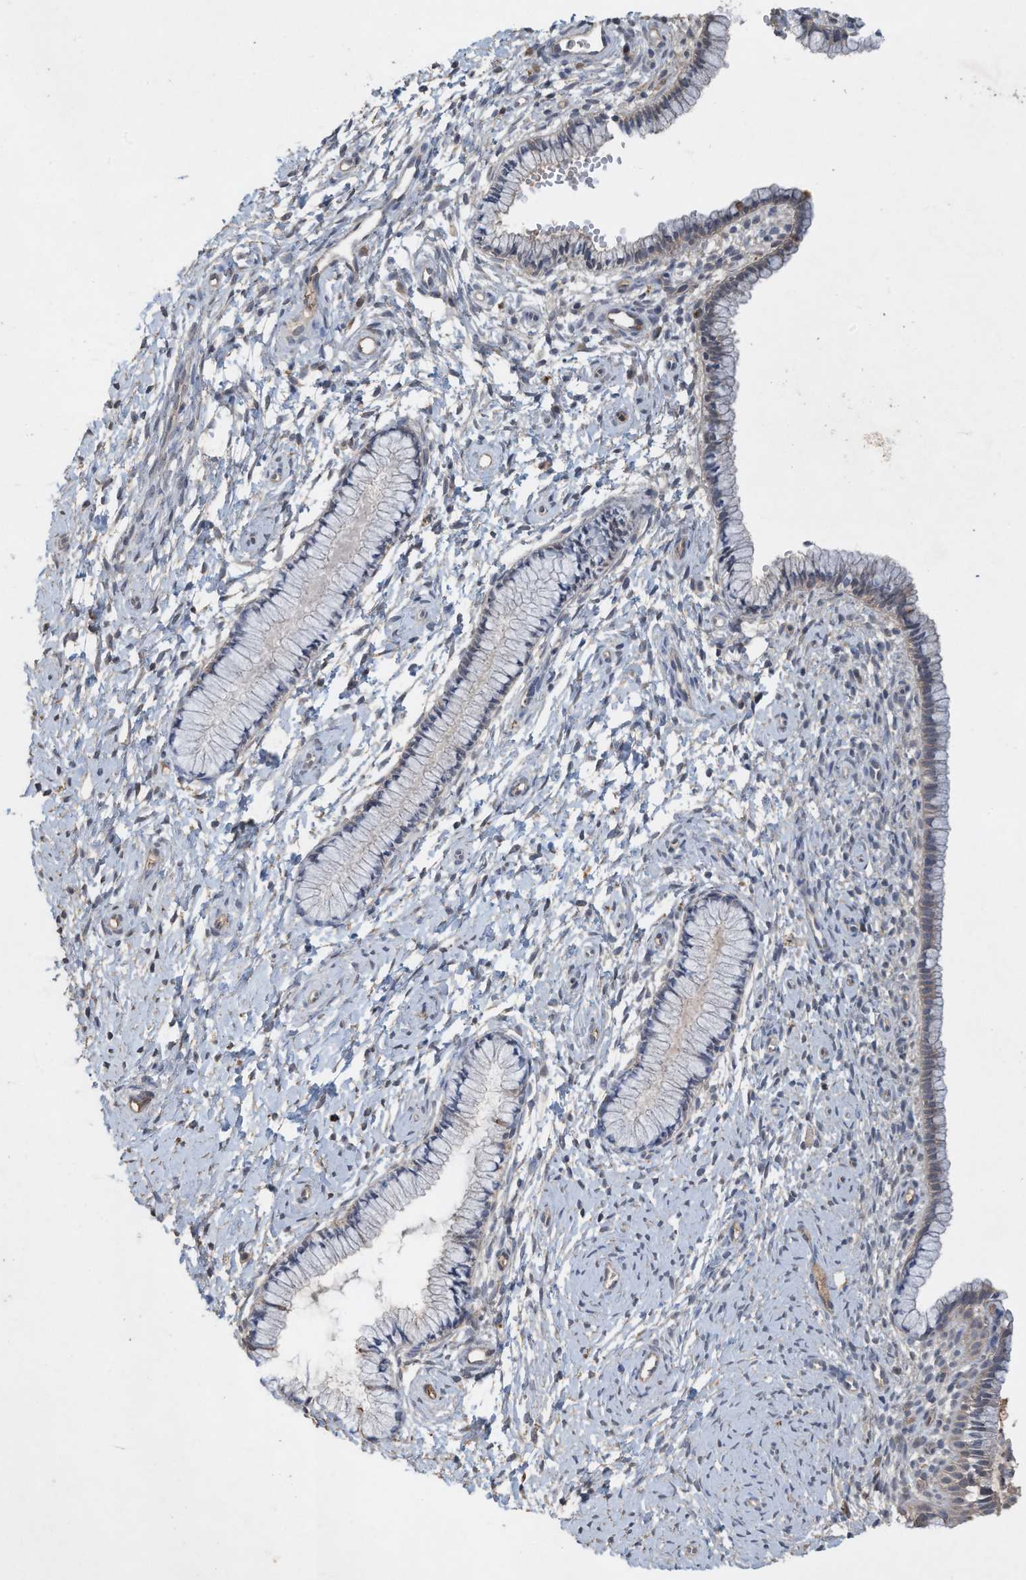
{"staining": {"intensity": "weak", "quantity": "<25%", "location": "cytoplasmic/membranous"}, "tissue": "cervix", "cell_type": "Glandular cells", "image_type": "normal", "snomed": [{"axis": "morphology", "description": "Normal tissue, NOS"}, {"axis": "topography", "description": "Cervix"}], "caption": "This is an IHC photomicrograph of unremarkable human cervix. There is no expression in glandular cells.", "gene": "CAPN13", "patient": {"sex": "female", "age": 33}}